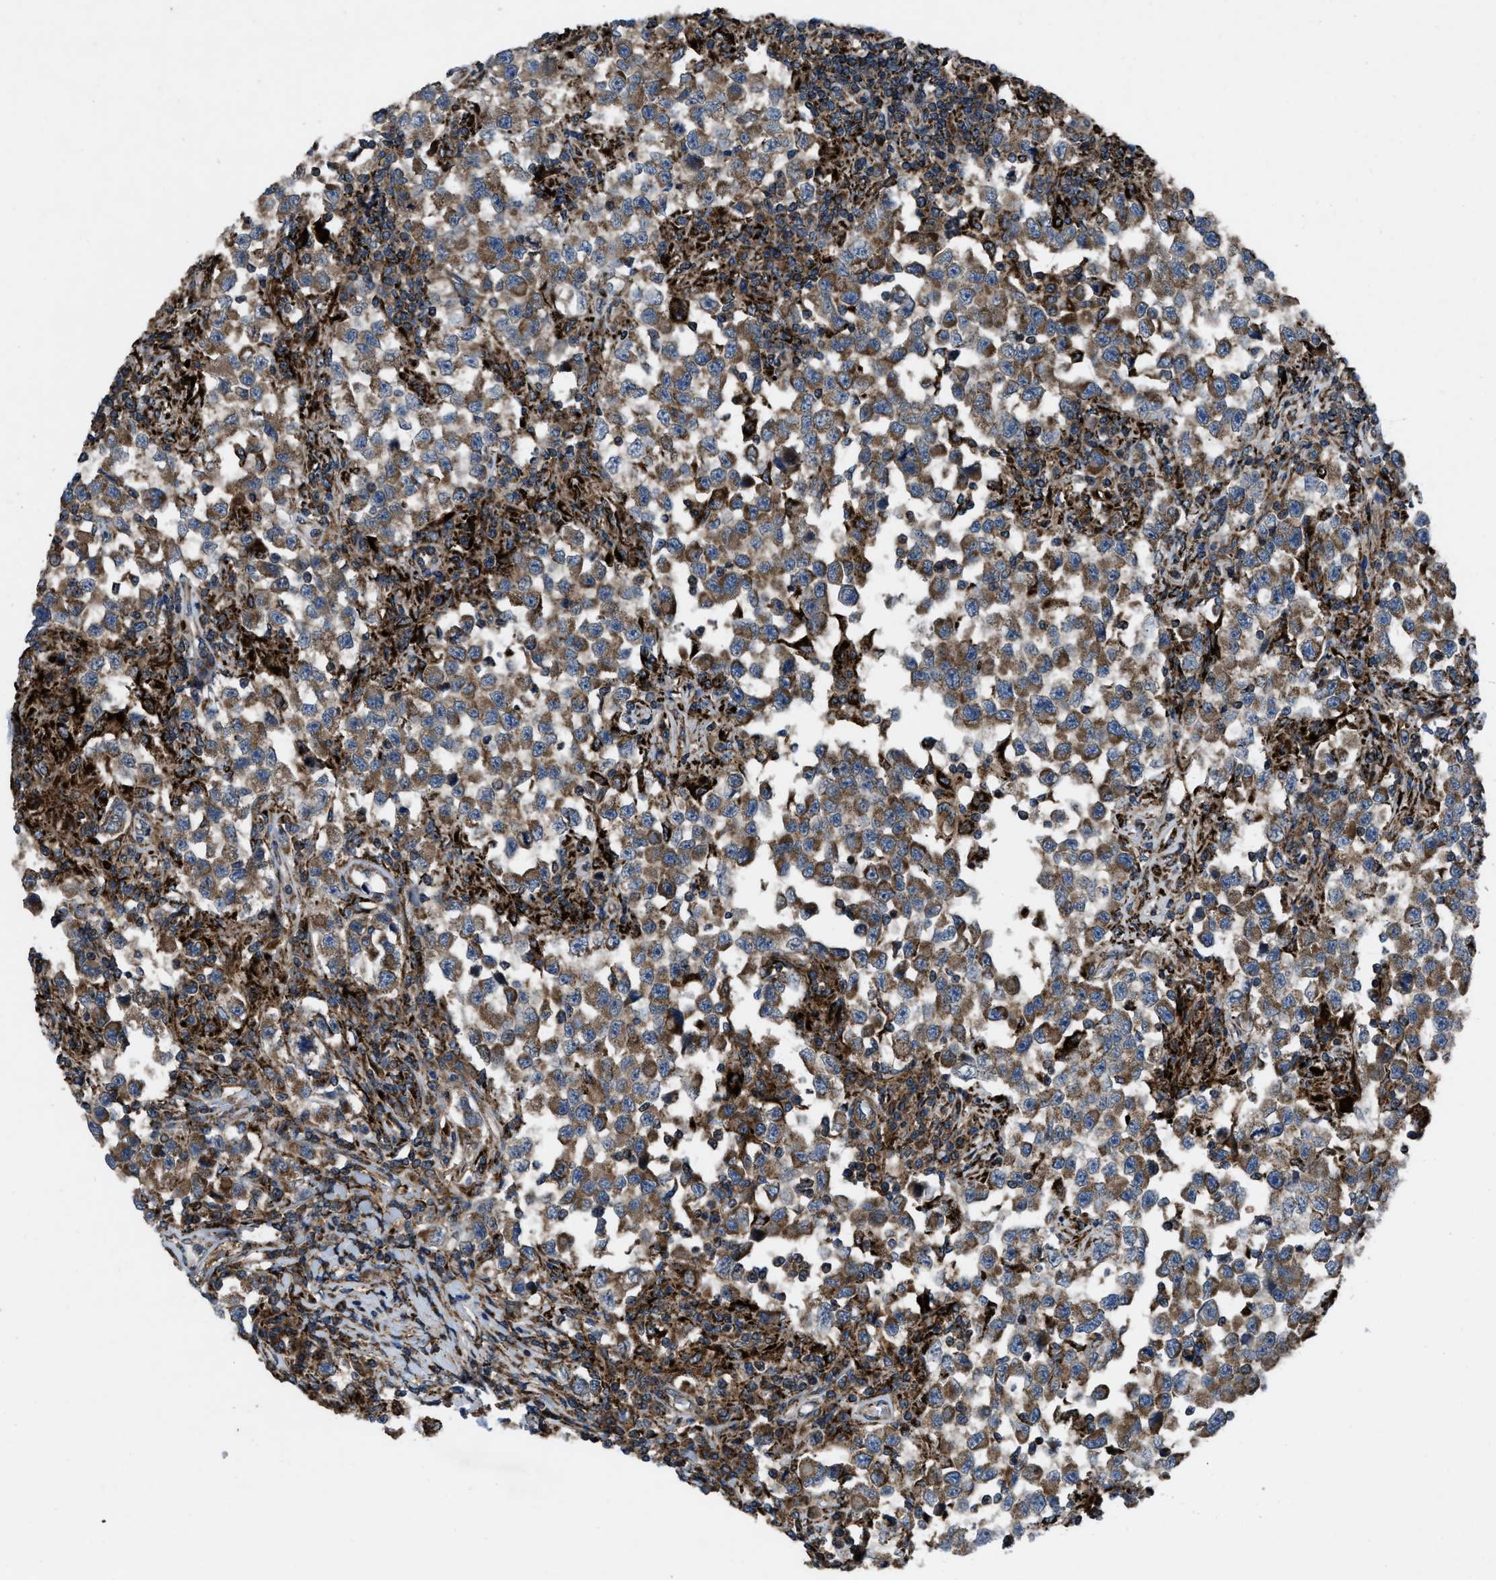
{"staining": {"intensity": "moderate", "quantity": ">75%", "location": "cytoplasmic/membranous"}, "tissue": "testis cancer", "cell_type": "Tumor cells", "image_type": "cancer", "snomed": [{"axis": "morphology", "description": "Carcinoma, Embryonal, NOS"}, {"axis": "topography", "description": "Testis"}], "caption": "This is a micrograph of immunohistochemistry staining of testis cancer, which shows moderate staining in the cytoplasmic/membranous of tumor cells.", "gene": "PER3", "patient": {"sex": "male", "age": 21}}